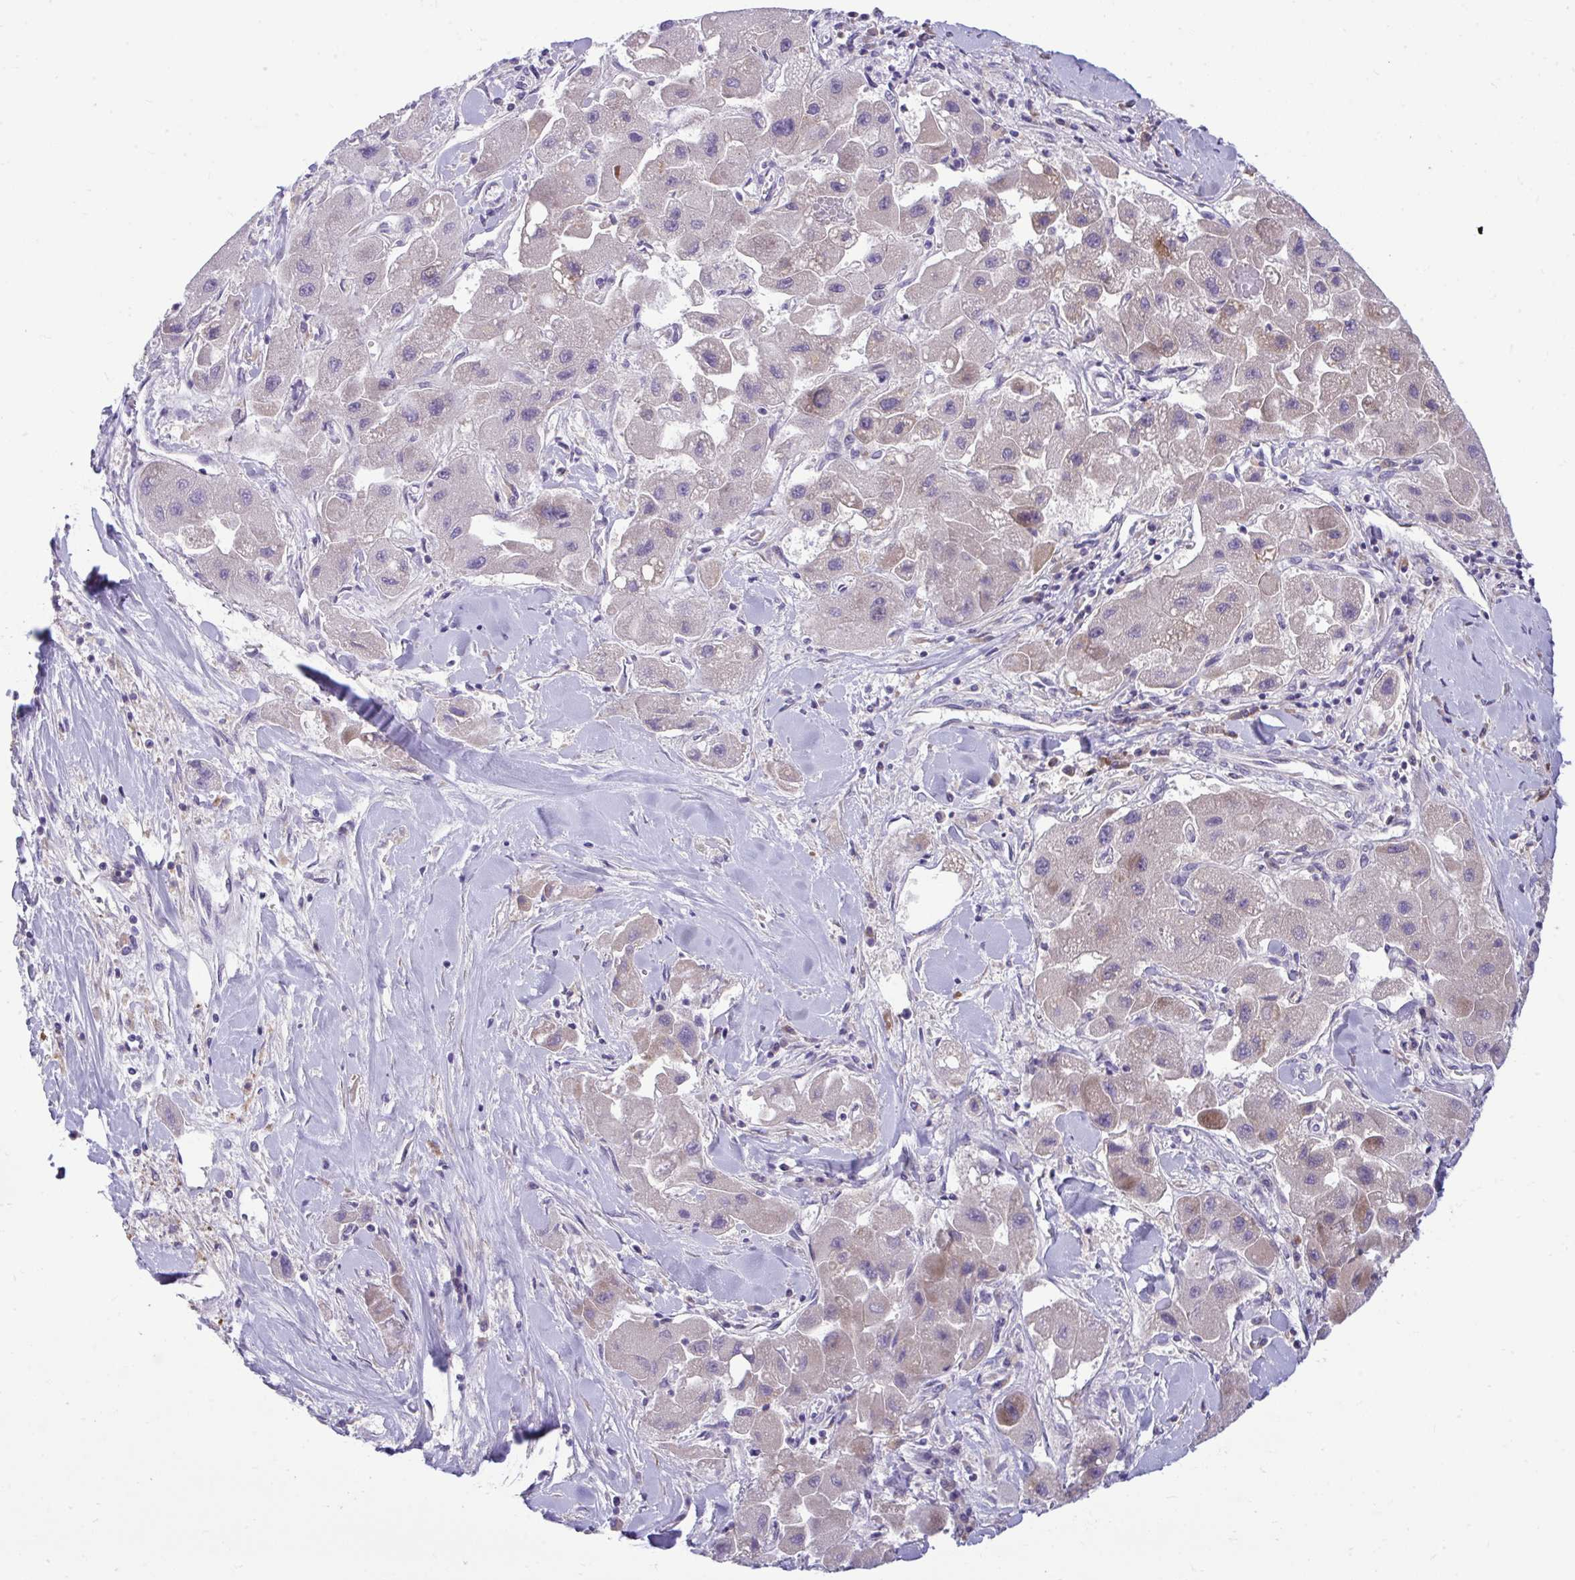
{"staining": {"intensity": "negative", "quantity": "none", "location": "none"}, "tissue": "liver cancer", "cell_type": "Tumor cells", "image_type": "cancer", "snomed": [{"axis": "morphology", "description": "Carcinoma, Hepatocellular, NOS"}, {"axis": "topography", "description": "Liver"}], "caption": "Immunohistochemical staining of liver cancer (hepatocellular carcinoma) displays no significant expression in tumor cells.", "gene": "PIGZ", "patient": {"sex": "male", "age": 24}}